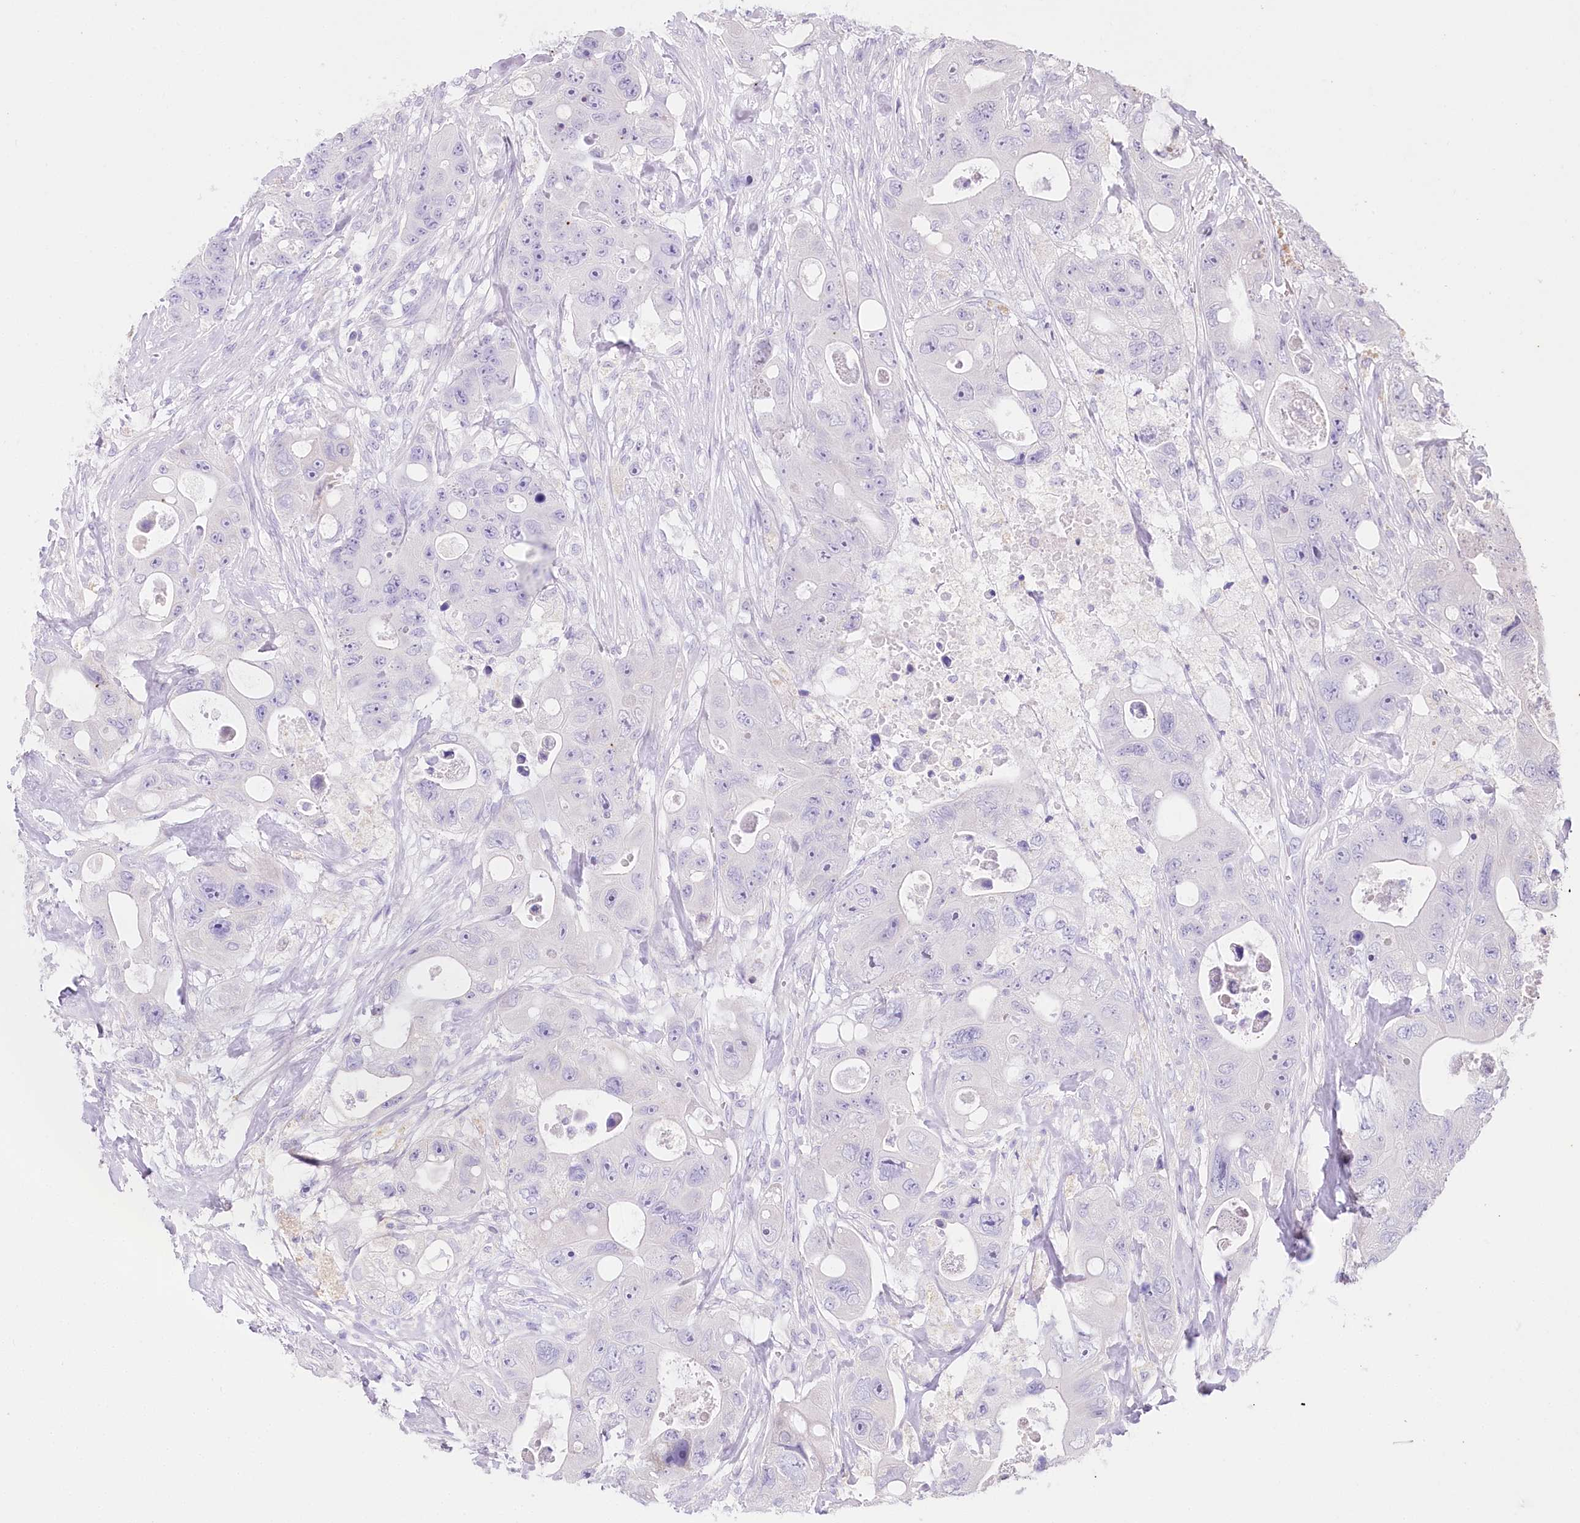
{"staining": {"intensity": "negative", "quantity": "none", "location": "none"}, "tissue": "colorectal cancer", "cell_type": "Tumor cells", "image_type": "cancer", "snomed": [{"axis": "morphology", "description": "Adenocarcinoma, NOS"}, {"axis": "topography", "description": "Colon"}], "caption": "A high-resolution histopathology image shows immunohistochemistry (IHC) staining of adenocarcinoma (colorectal), which reveals no significant staining in tumor cells.", "gene": "ZNF226", "patient": {"sex": "female", "age": 46}}